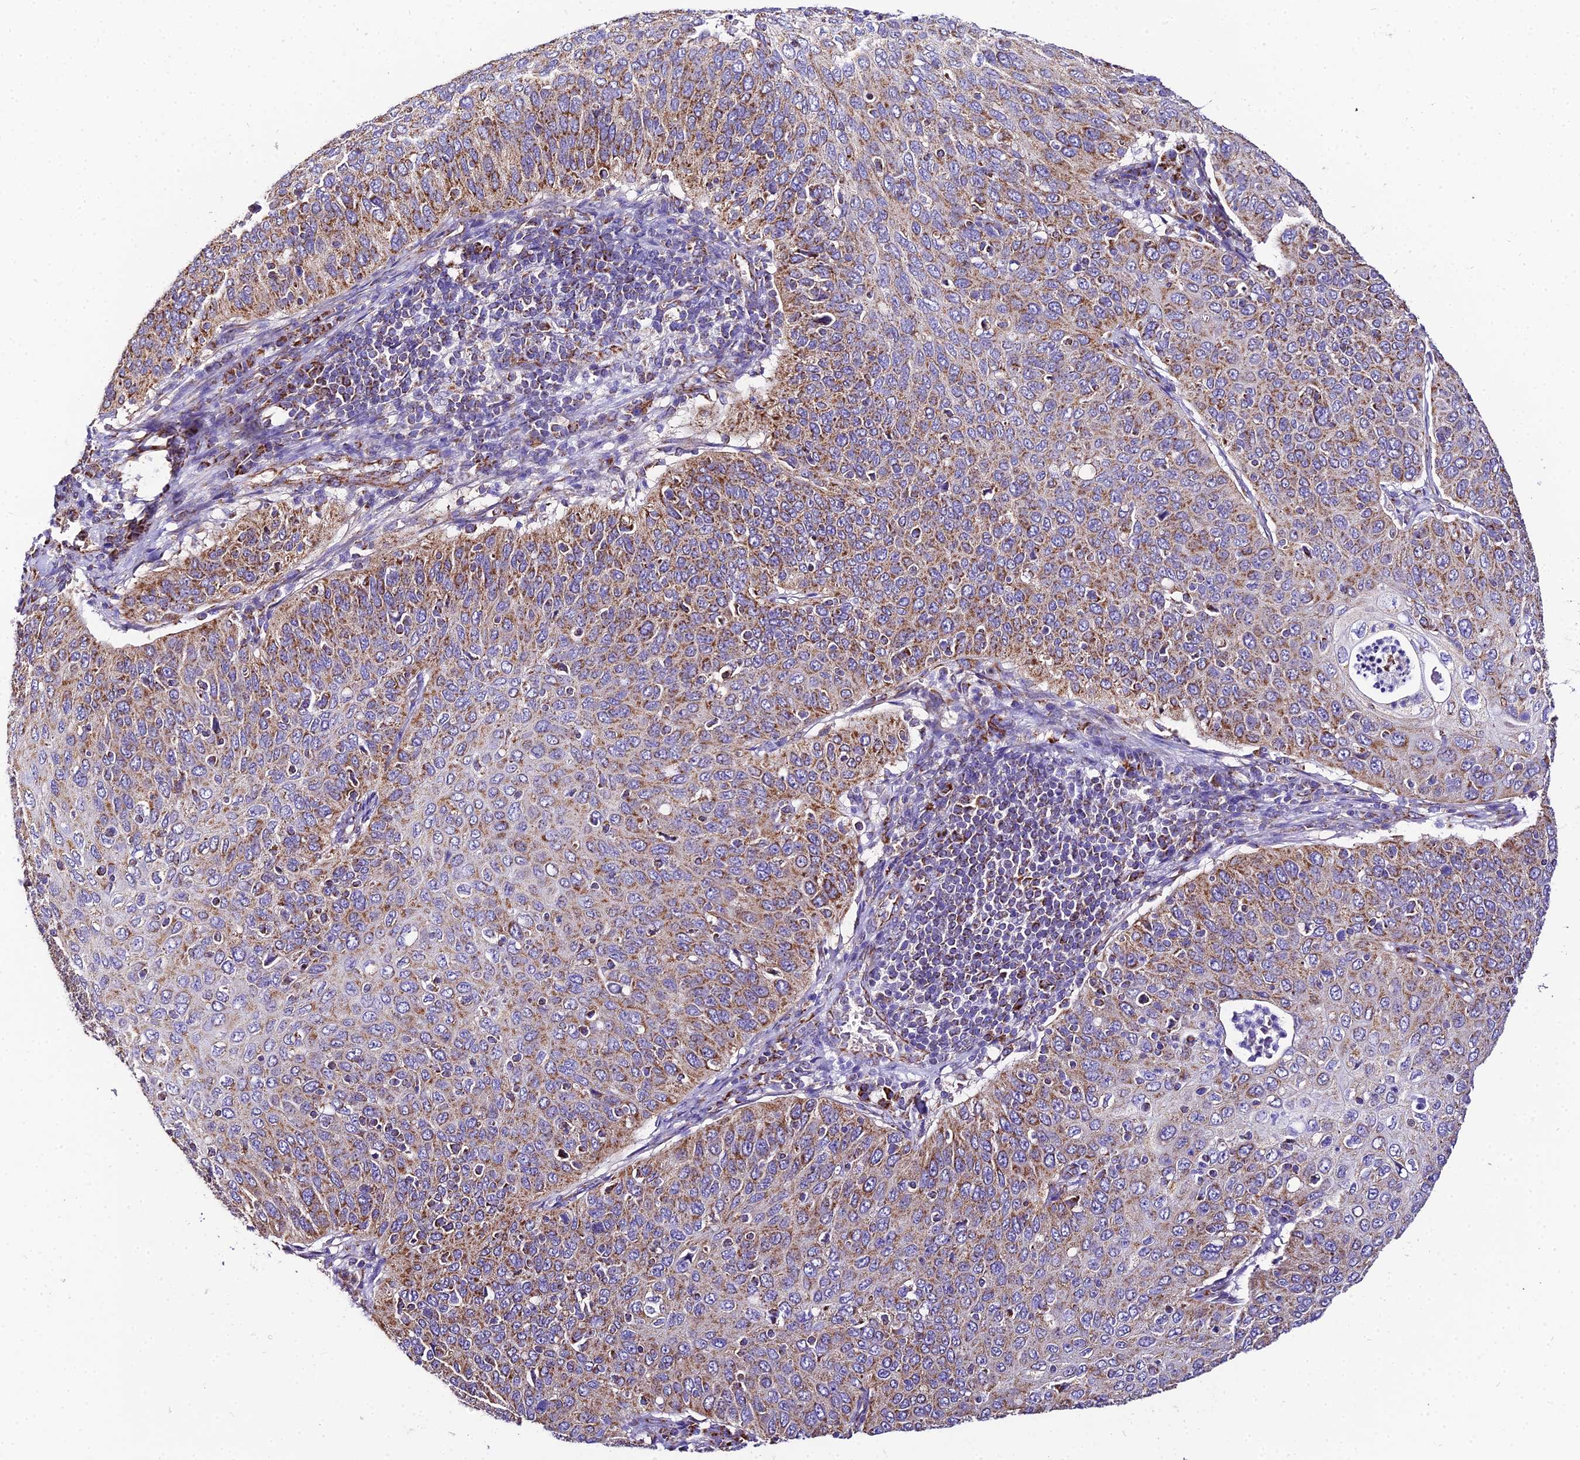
{"staining": {"intensity": "moderate", "quantity": ">75%", "location": "cytoplasmic/membranous"}, "tissue": "cervical cancer", "cell_type": "Tumor cells", "image_type": "cancer", "snomed": [{"axis": "morphology", "description": "Squamous cell carcinoma, NOS"}, {"axis": "topography", "description": "Cervix"}], "caption": "IHC histopathology image of human cervical cancer stained for a protein (brown), which shows medium levels of moderate cytoplasmic/membranous expression in about >75% of tumor cells.", "gene": "OCIAD1", "patient": {"sex": "female", "age": 36}}